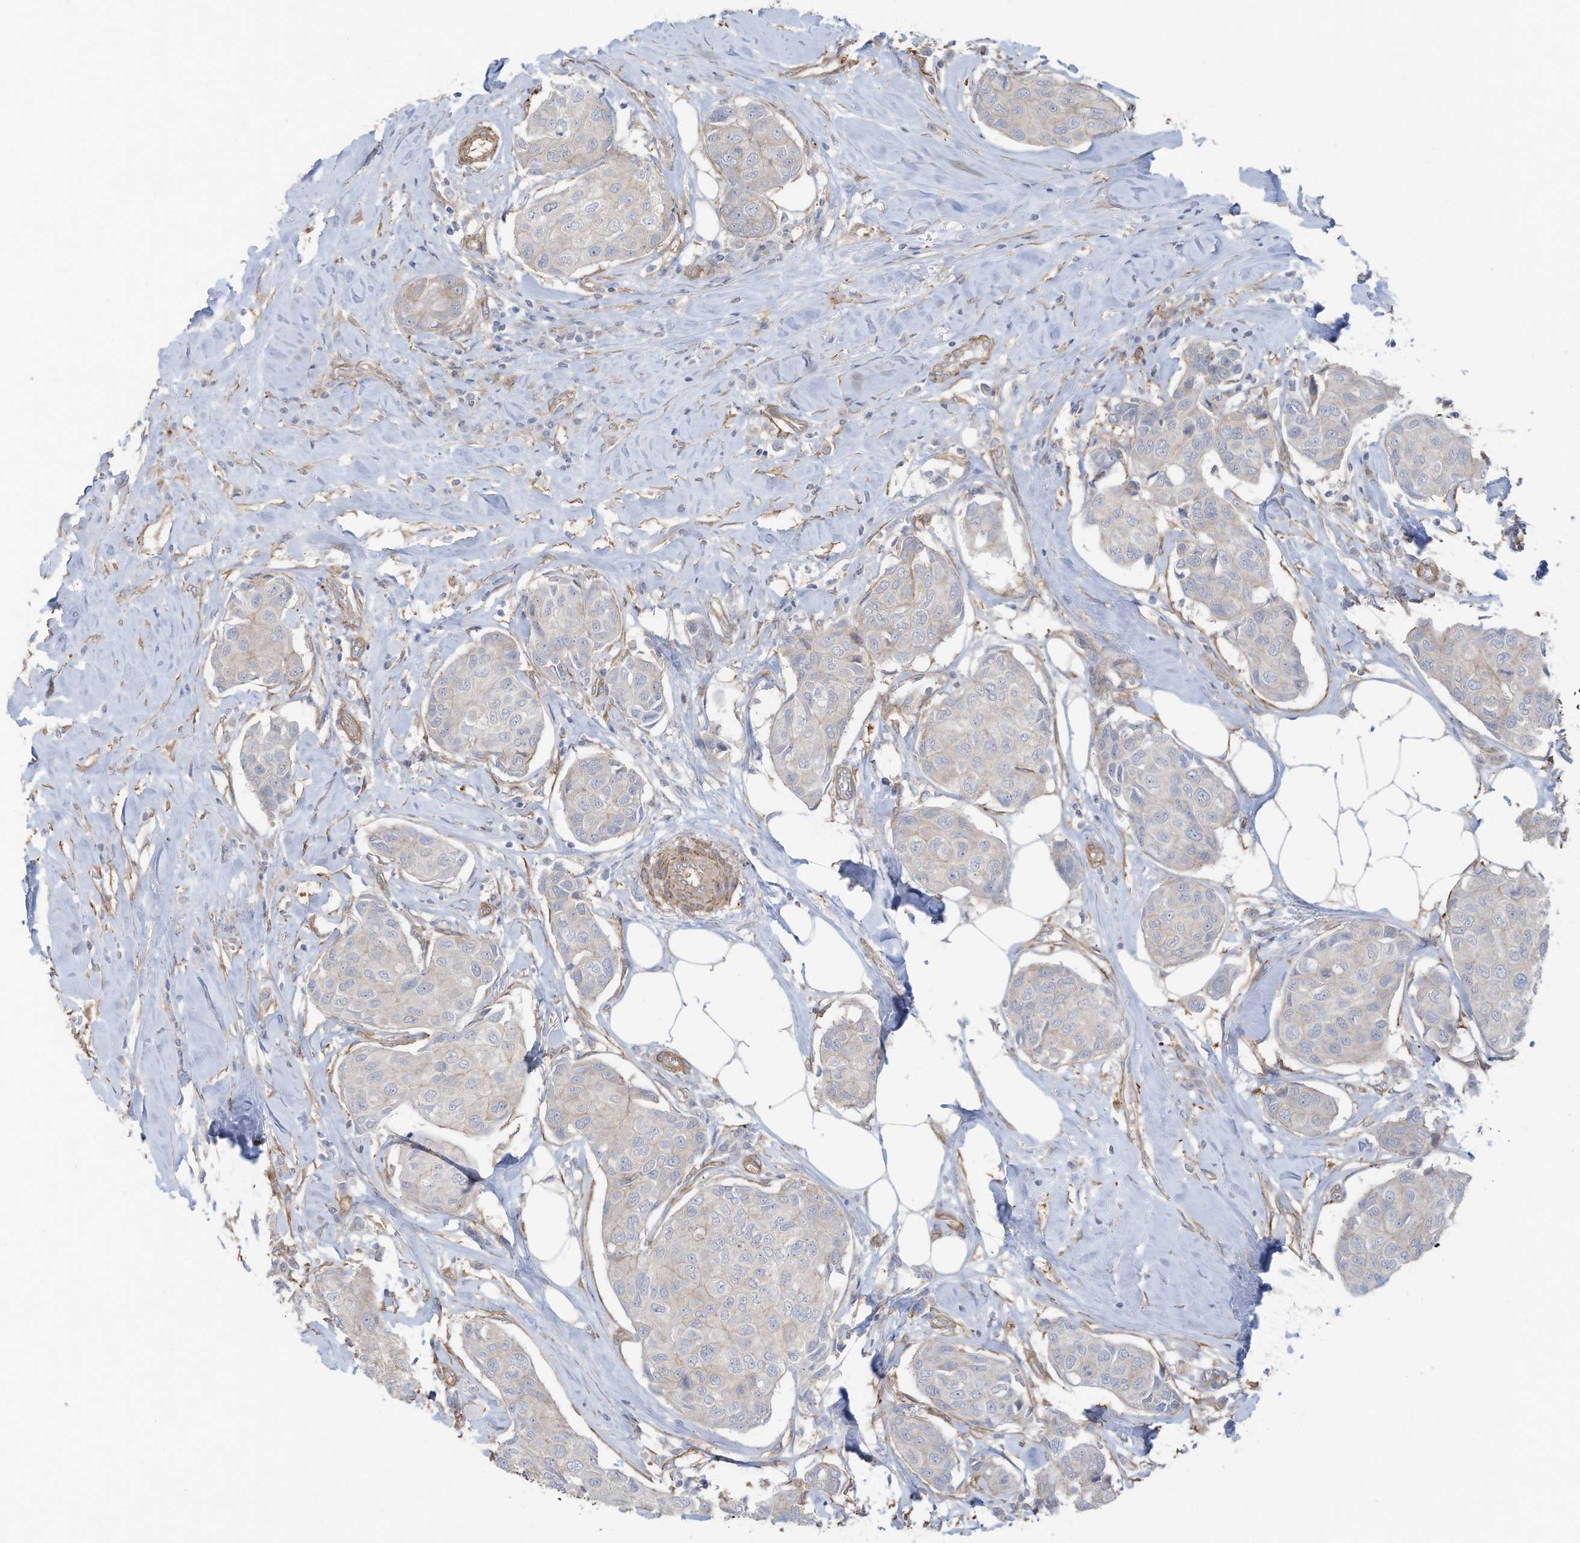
{"staining": {"intensity": "negative", "quantity": "none", "location": "none"}, "tissue": "breast cancer", "cell_type": "Tumor cells", "image_type": "cancer", "snomed": [{"axis": "morphology", "description": "Duct carcinoma"}, {"axis": "topography", "description": "Breast"}], "caption": "The photomicrograph reveals no significant staining in tumor cells of breast cancer (invasive ductal carcinoma). (Immunohistochemistry, brightfield microscopy, high magnification).", "gene": "SLC17A7", "patient": {"sex": "female", "age": 80}}